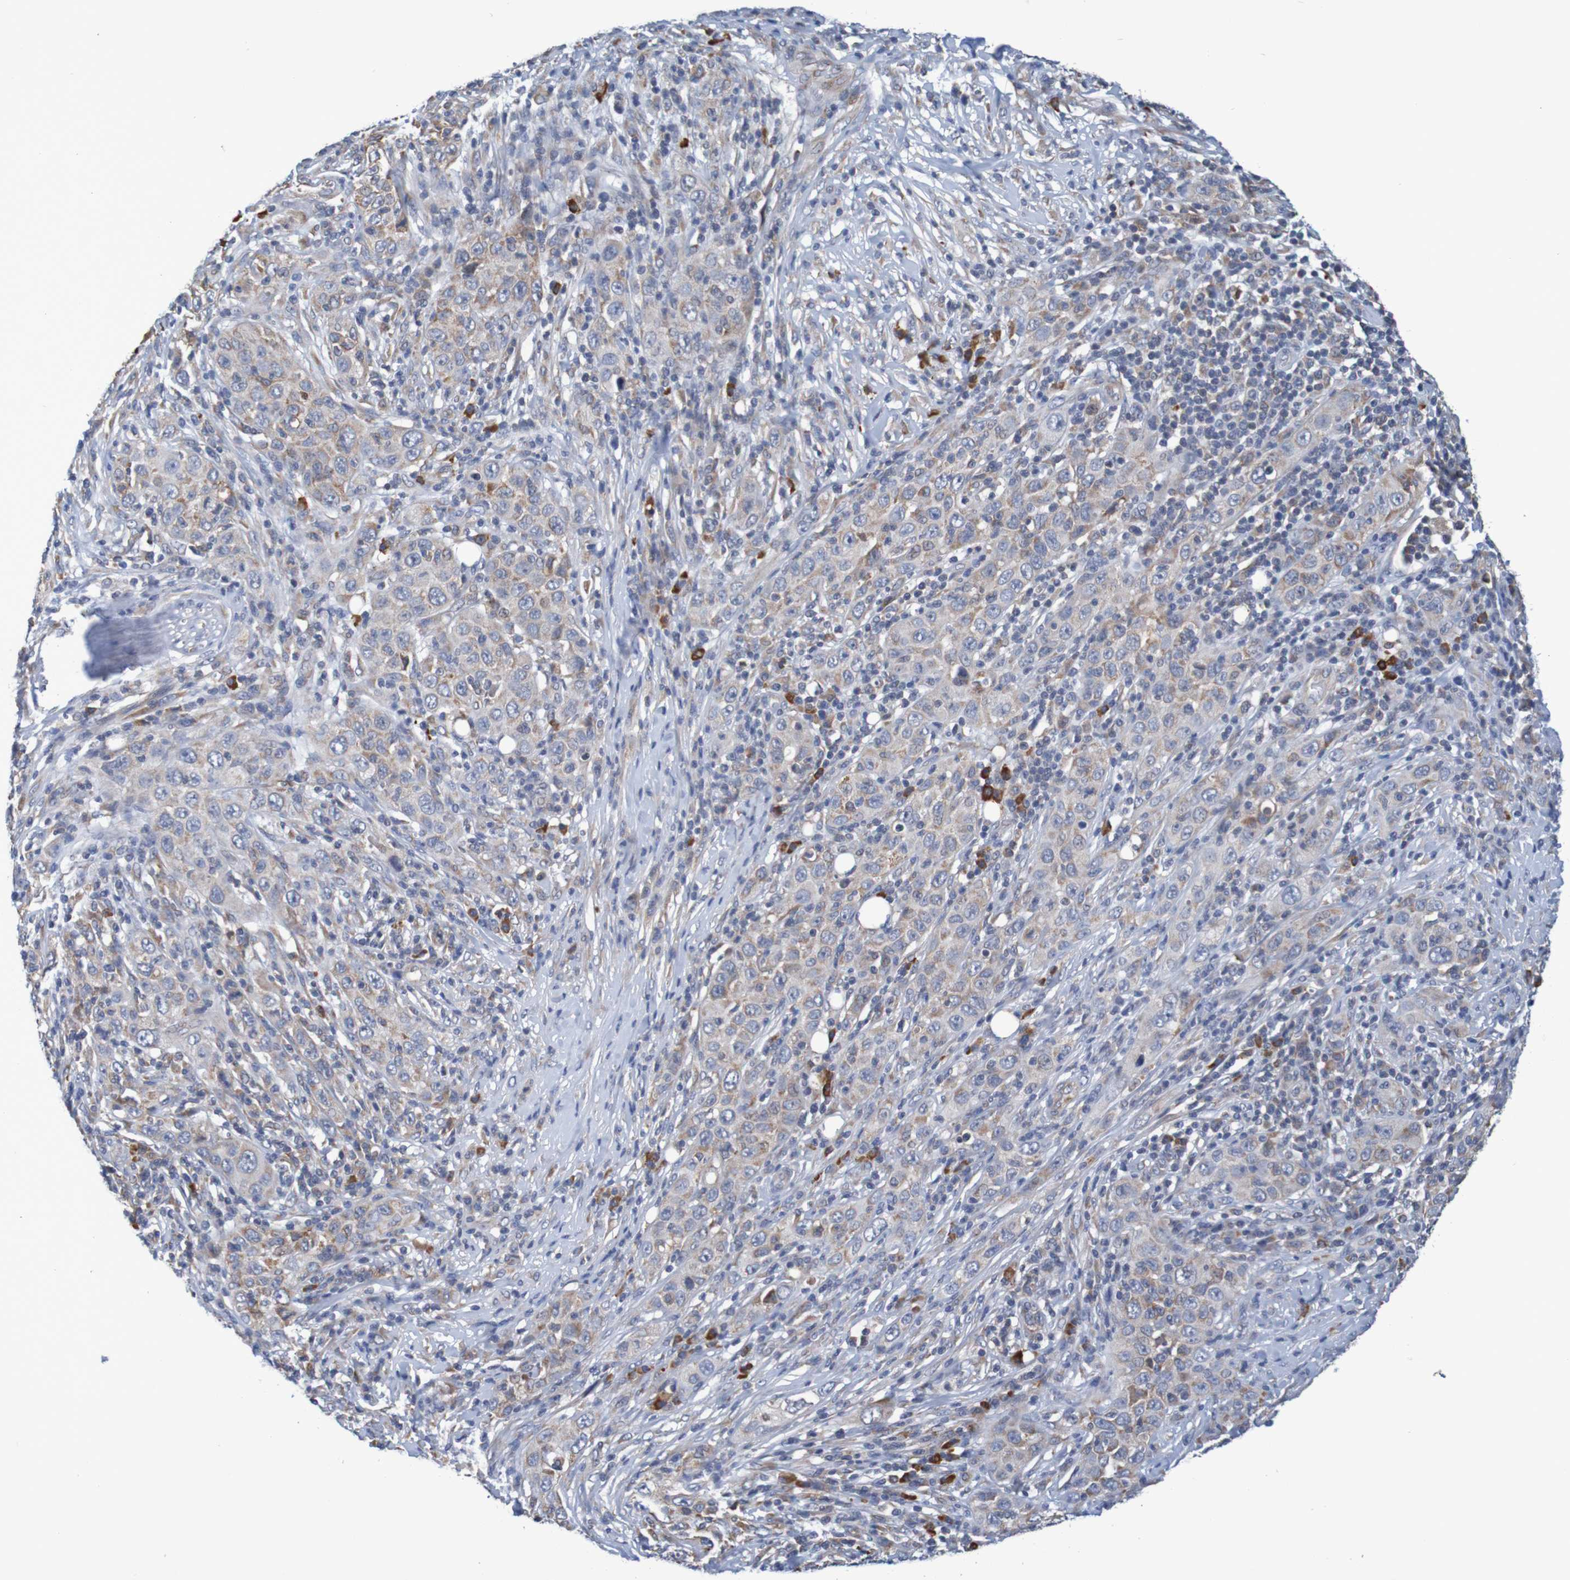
{"staining": {"intensity": "weak", "quantity": "25%-75%", "location": "cytoplasmic/membranous"}, "tissue": "skin cancer", "cell_type": "Tumor cells", "image_type": "cancer", "snomed": [{"axis": "morphology", "description": "Squamous cell carcinoma, NOS"}, {"axis": "topography", "description": "Skin"}], "caption": "Immunohistochemistry (DAB (3,3'-diaminobenzidine)) staining of human squamous cell carcinoma (skin) exhibits weak cytoplasmic/membranous protein positivity in approximately 25%-75% of tumor cells. The protein is shown in brown color, while the nuclei are stained blue.", "gene": "CLDN18", "patient": {"sex": "female", "age": 88}}